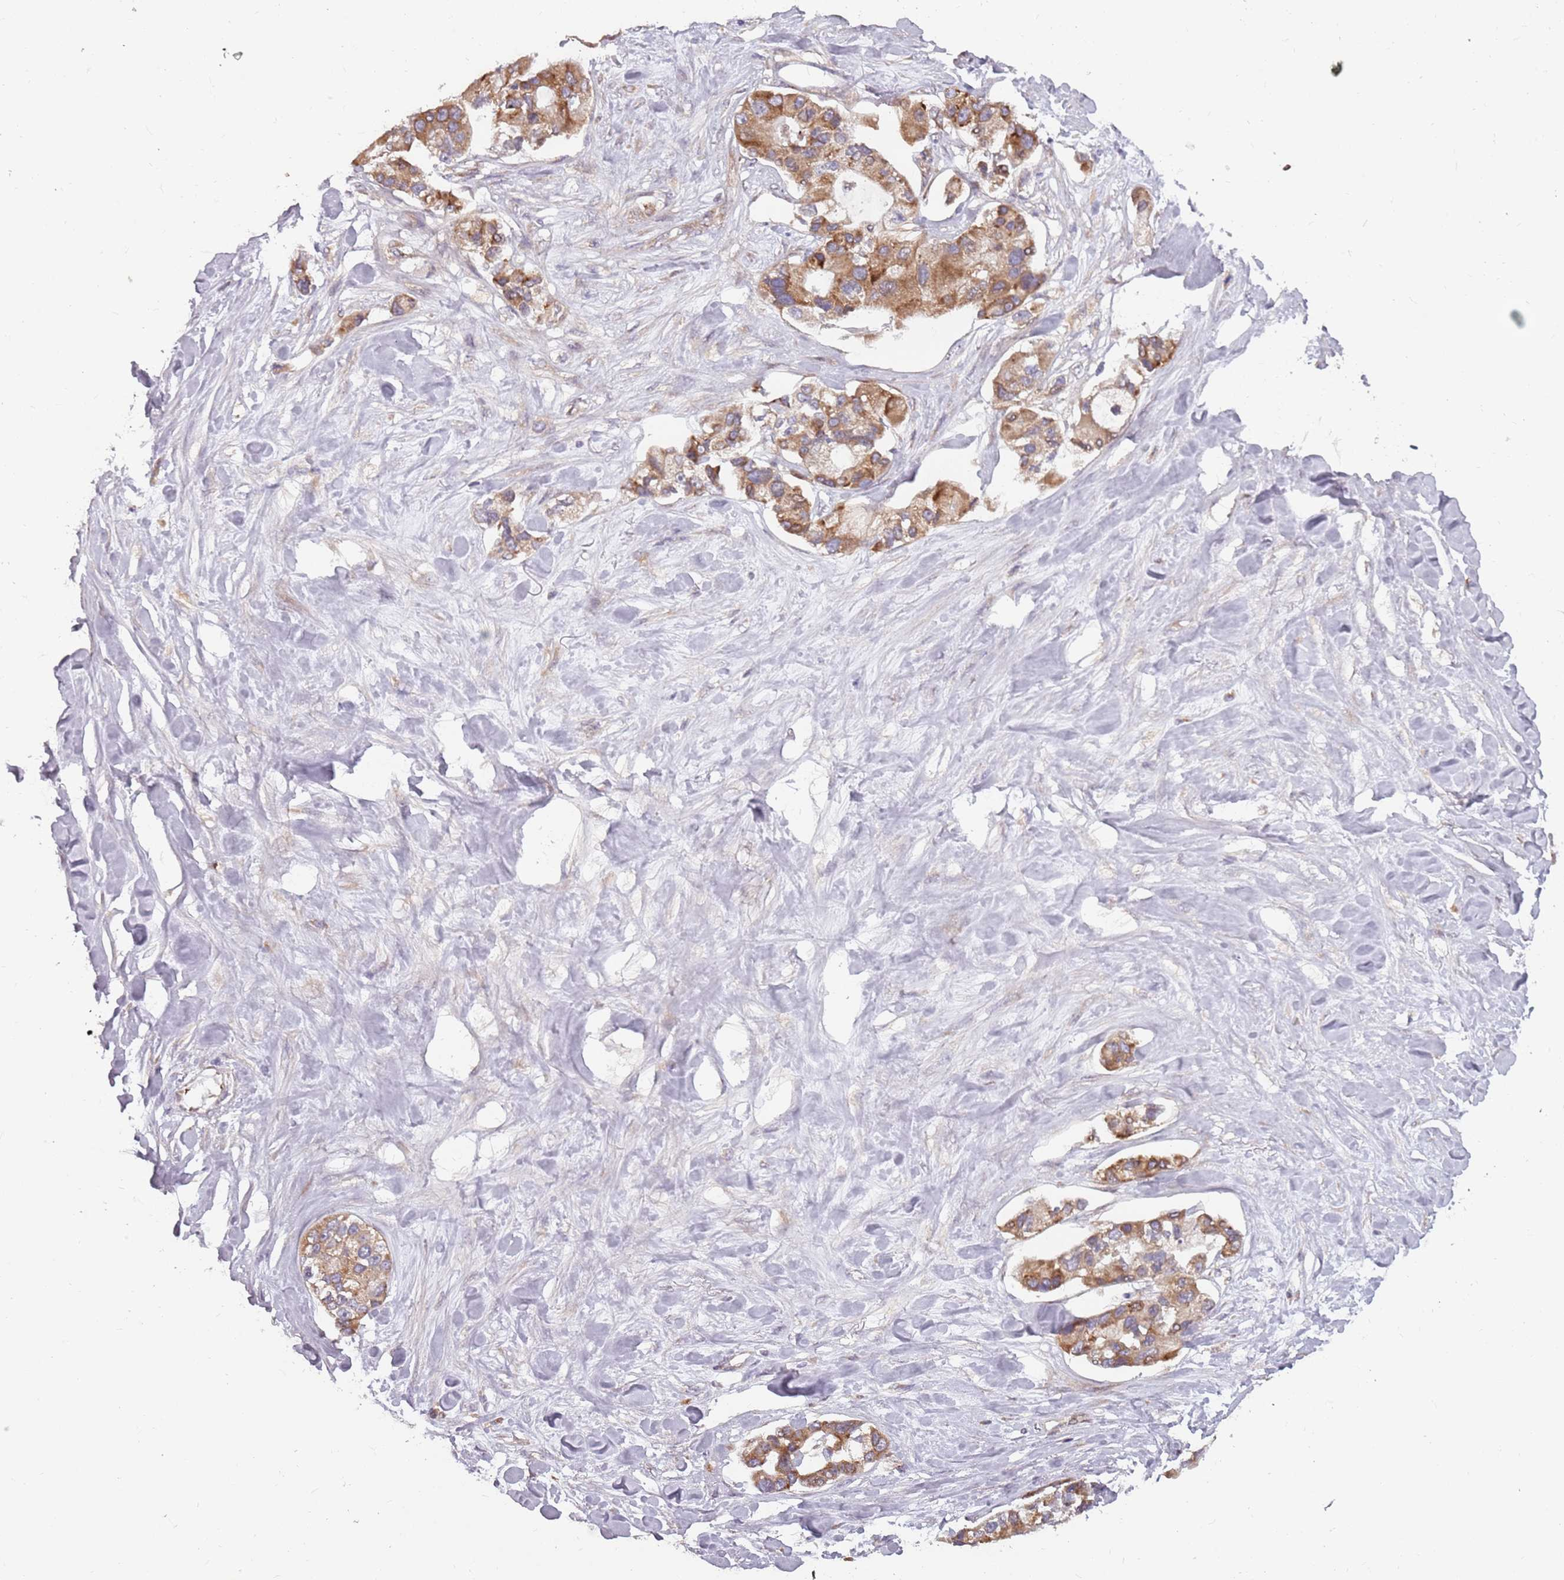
{"staining": {"intensity": "moderate", "quantity": ">75%", "location": "cytoplasmic/membranous"}, "tissue": "lung cancer", "cell_type": "Tumor cells", "image_type": "cancer", "snomed": [{"axis": "morphology", "description": "Adenocarcinoma, NOS"}, {"axis": "topography", "description": "Lung"}], "caption": "A brown stain highlights moderate cytoplasmic/membranous staining of a protein in lung adenocarcinoma tumor cells.", "gene": "PLD6", "patient": {"sex": "female", "age": 54}}